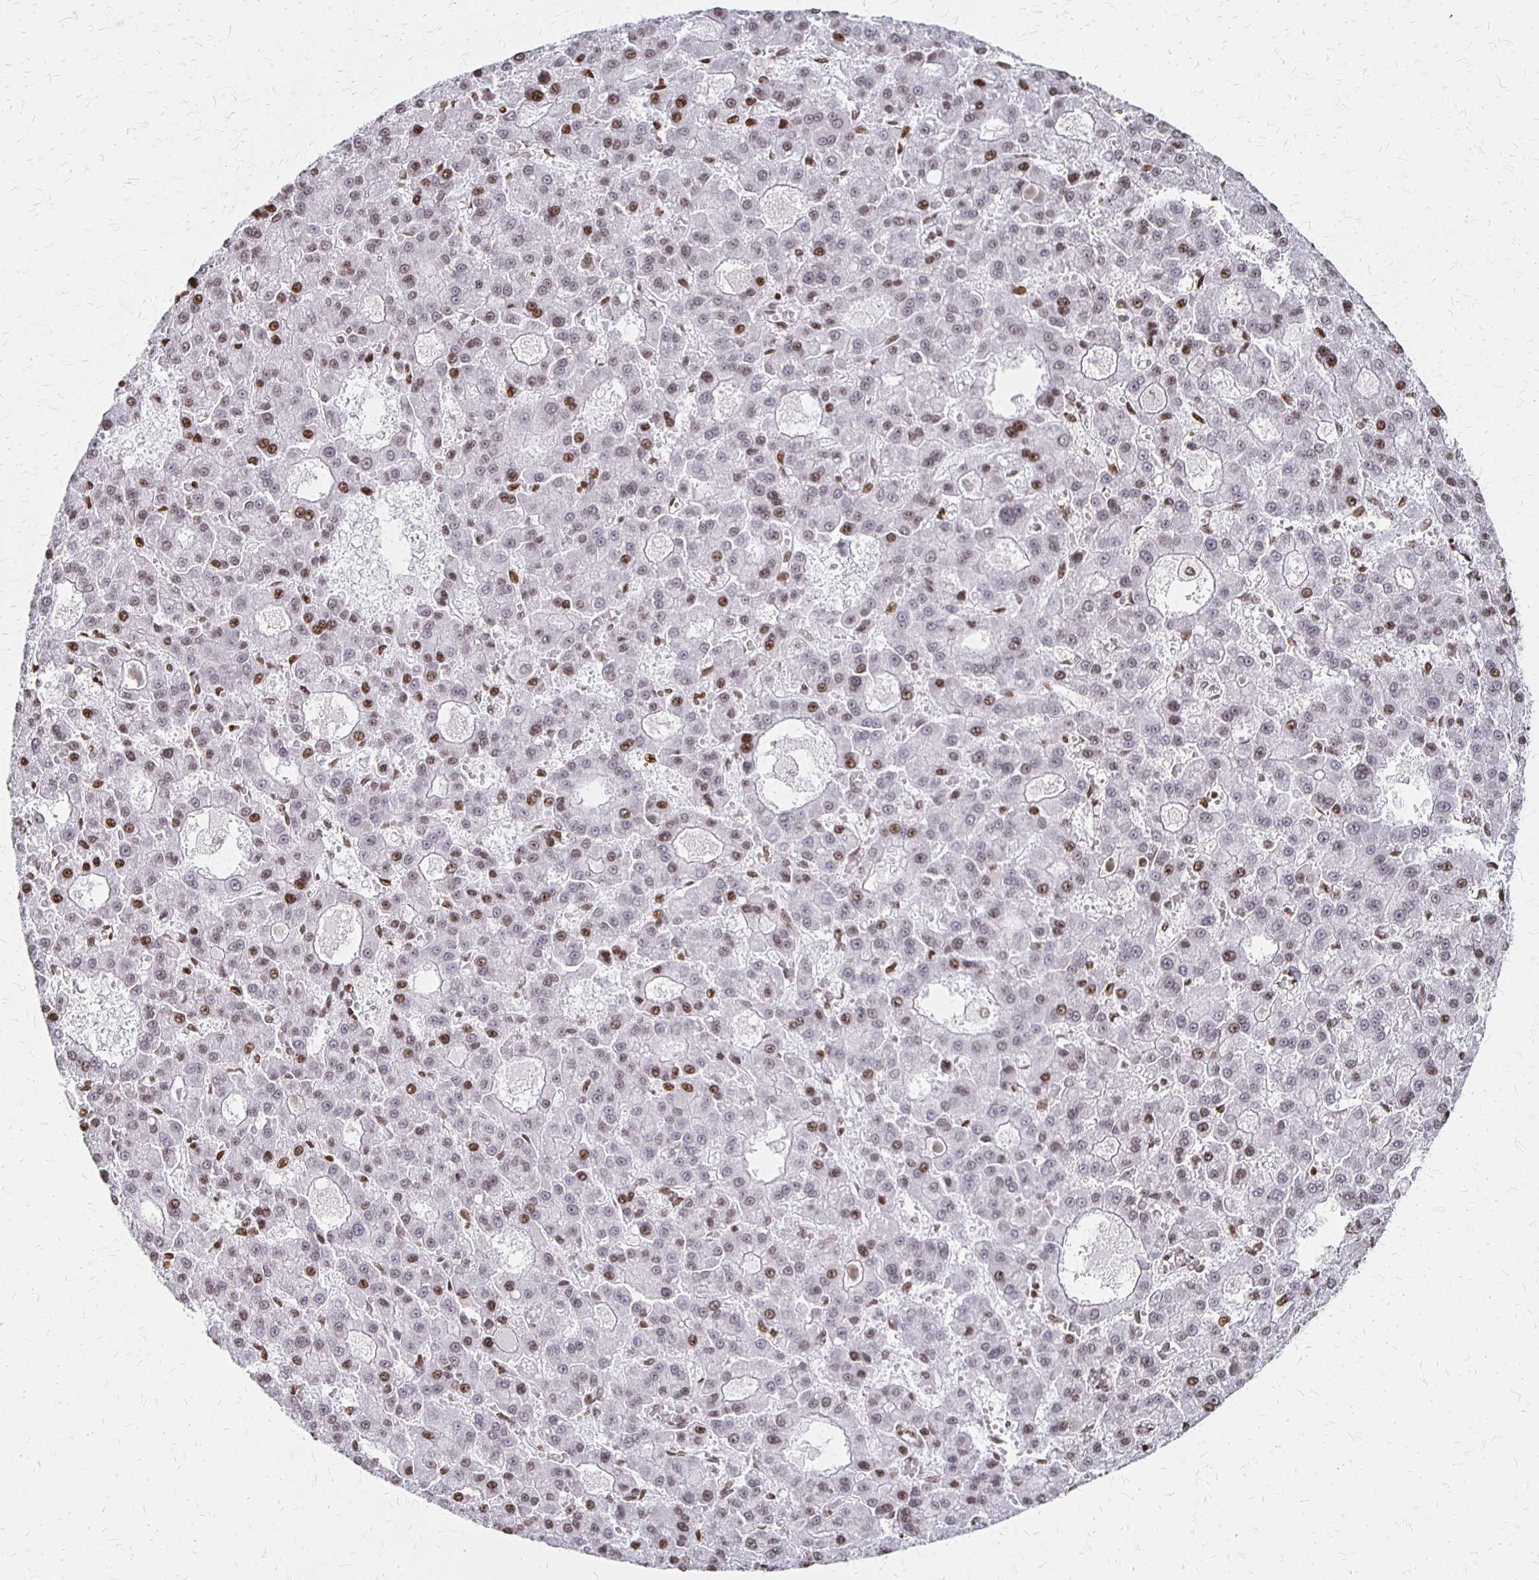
{"staining": {"intensity": "moderate", "quantity": "25%-75%", "location": "nuclear"}, "tissue": "liver cancer", "cell_type": "Tumor cells", "image_type": "cancer", "snomed": [{"axis": "morphology", "description": "Carcinoma, Hepatocellular, NOS"}, {"axis": "topography", "description": "Liver"}], "caption": "Tumor cells reveal moderate nuclear positivity in approximately 25%-75% of cells in liver cancer.", "gene": "ZNF280C", "patient": {"sex": "male", "age": 70}}